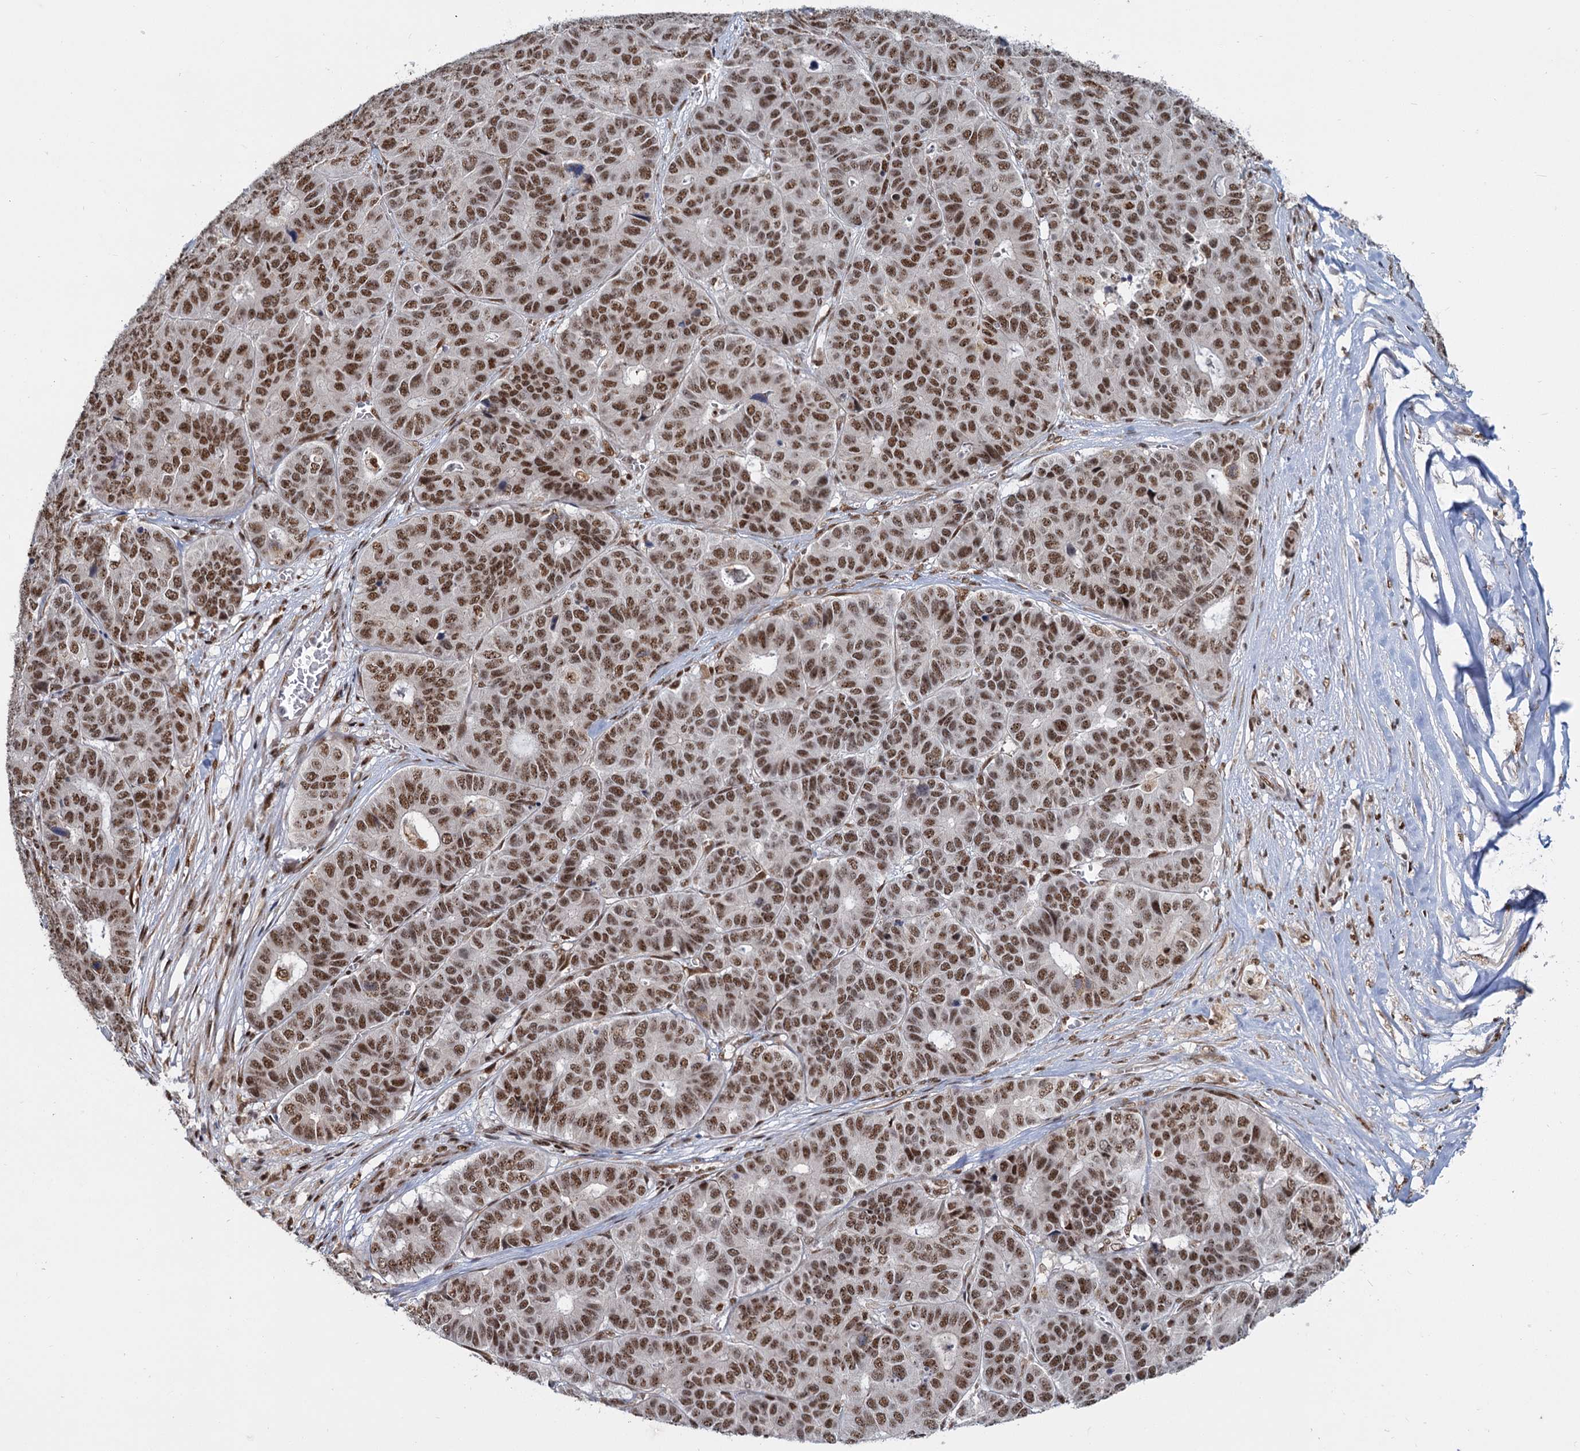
{"staining": {"intensity": "moderate", "quantity": ">75%", "location": "nuclear"}, "tissue": "pancreatic cancer", "cell_type": "Tumor cells", "image_type": "cancer", "snomed": [{"axis": "morphology", "description": "Adenocarcinoma, NOS"}, {"axis": "topography", "description": "Pancreas"}], "caption": "About >75% of tumor cells in pancreatic adenocarcinoma demonstrate moderate nuclear protein positivity as visualized by brown immunohistochemical staining.", "gene": "WBP4", "patient": {"sex": "male", "age": 50}}